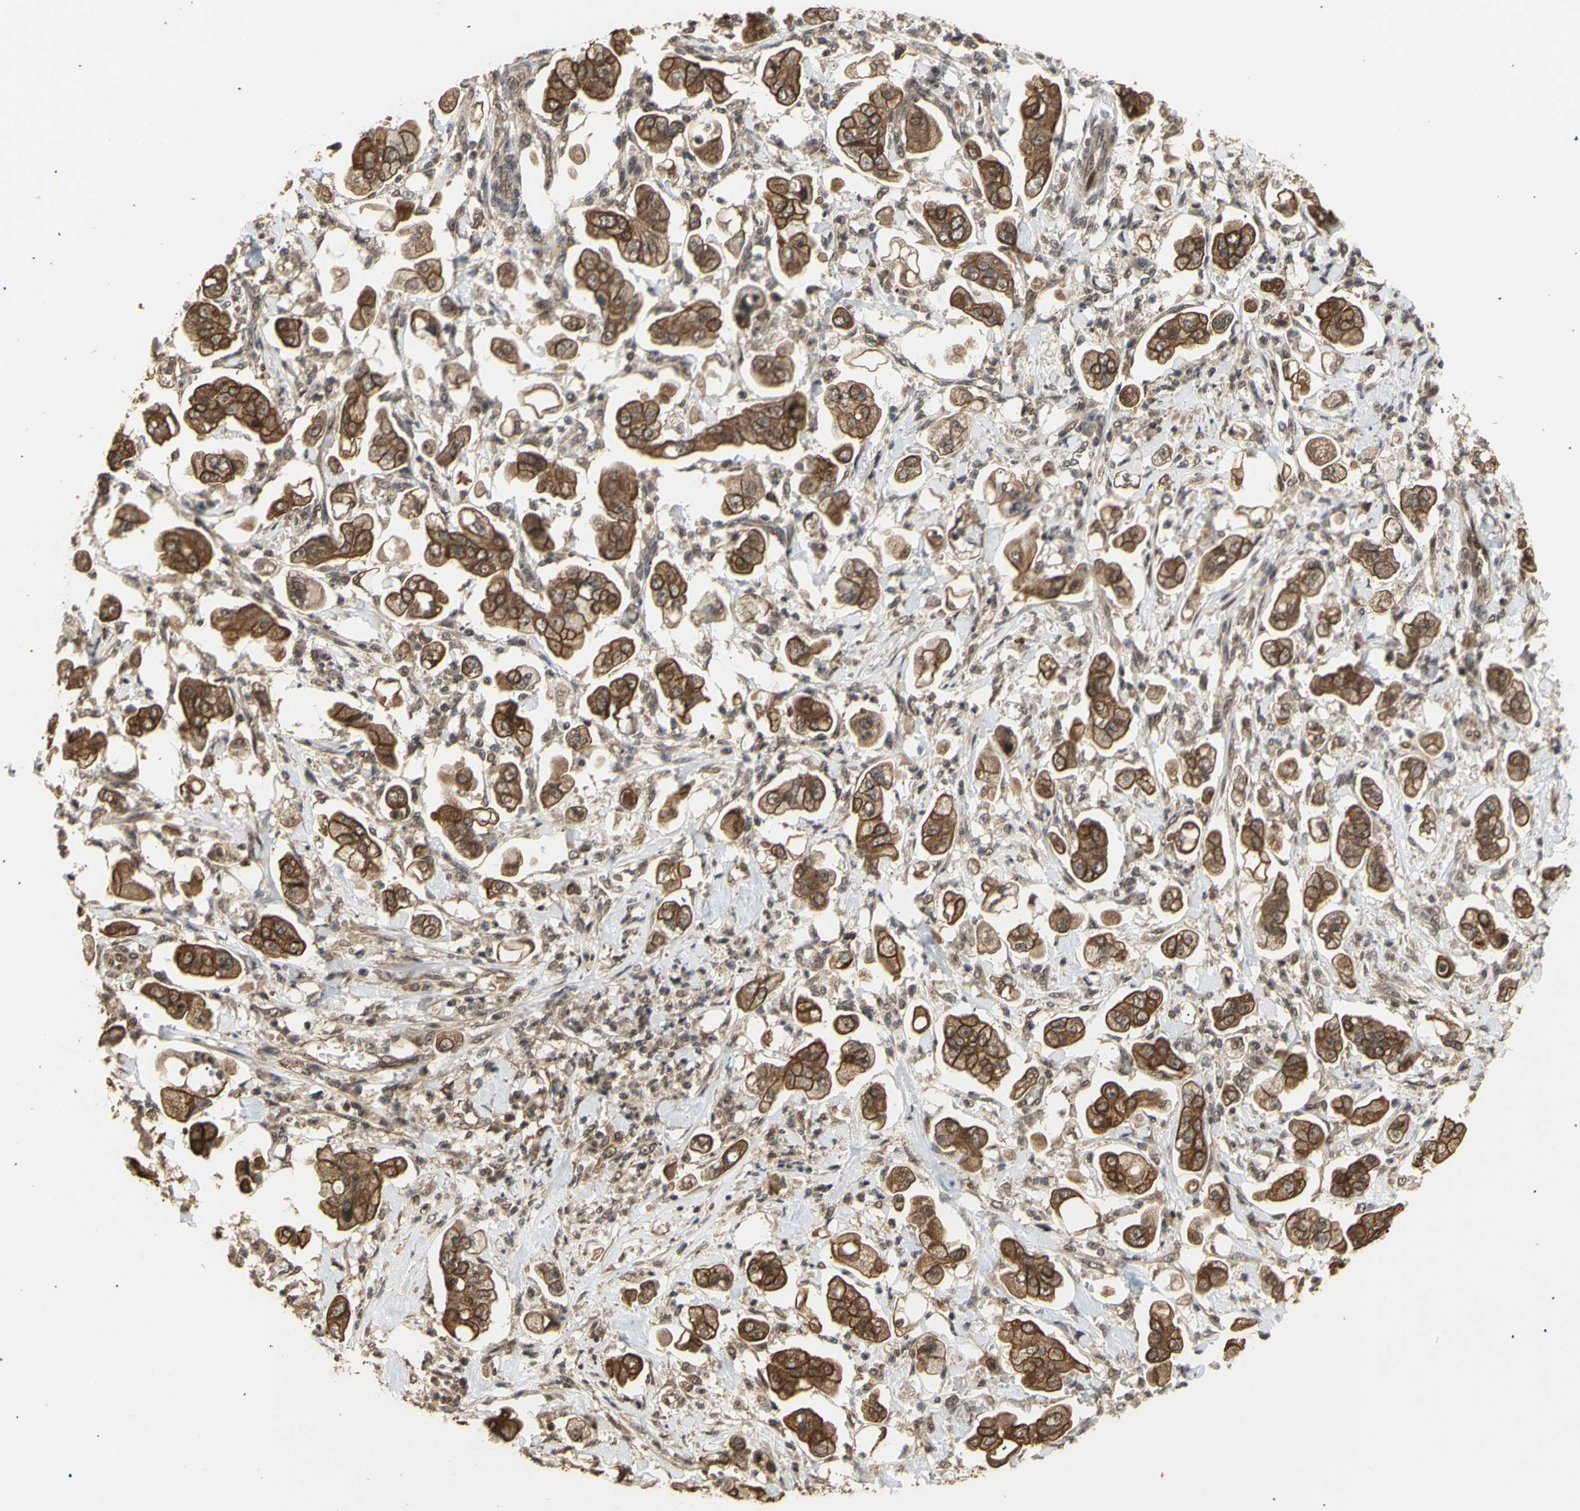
{"staining": {"intensity": "moderate", "quantity": ">75%", "location": "cytoplasmic/membranous"}, "tissue": "stomach cancer", "cell_type": "Tumor cells", "image_type": "cancer", "snomed": [{"axis": "morphology", "description": "Adenocarcinoma, NOS"}, {"axis": "topography", "description": "Stomach"}], "caption": "The histopathology image shows staining of stomach adenocarcinoma, revealing moderate cytoplasmic/membranous protein expression (brown color) within tumor cells.", "gene": "GTF2E2", "patient": {"sex": "male", "age": 62}}